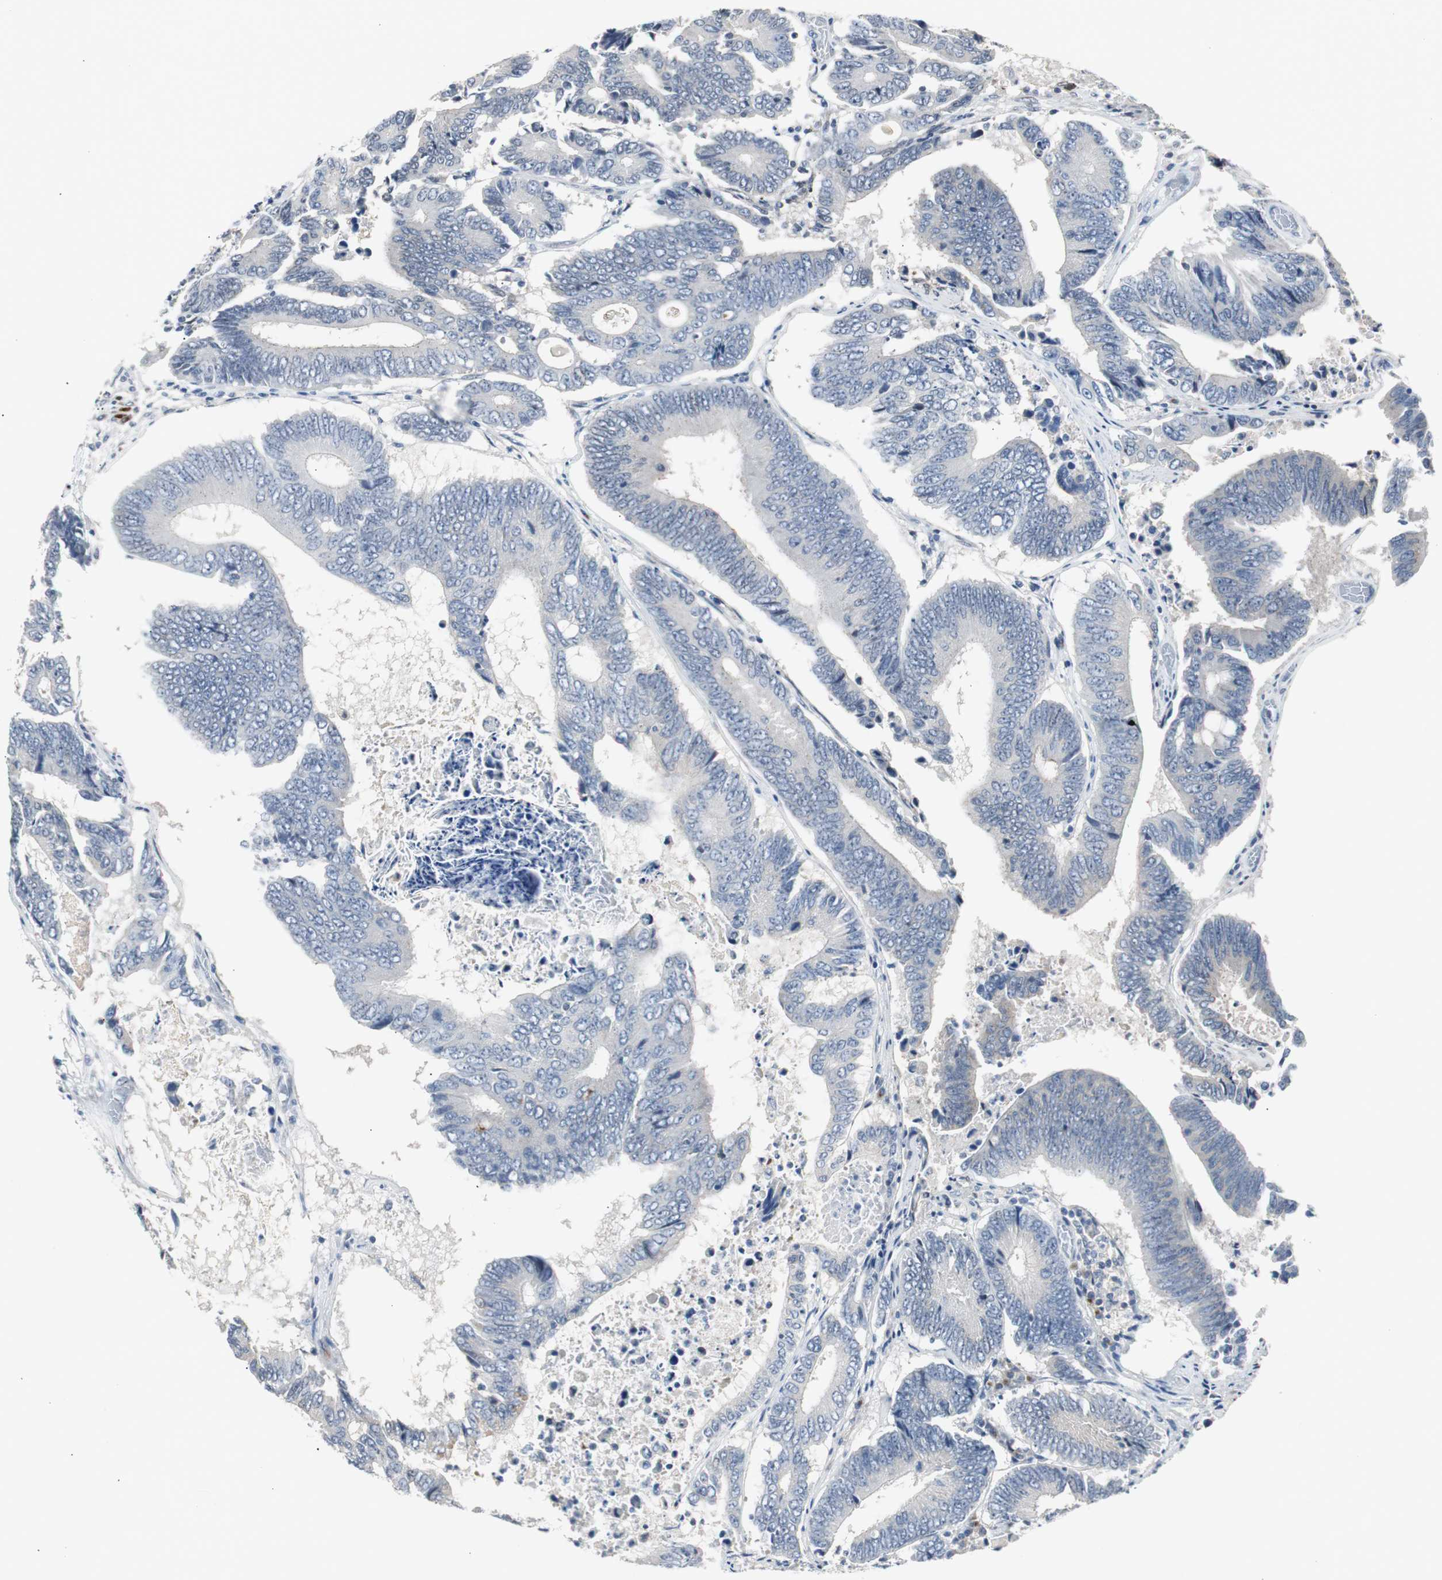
{"staining": {"intensity": "negative", "quantity": "none", "location": "none"}, "tissue": "colorectal cancer", "cell_type": "Tumor cells", "image_type": "cancer", "snomed": [{"axis": "morphology", "description": "Adenocarcinoma, NOS"}, {"axis": "topography", "description": "Colon"}], "caption": "Human colorectal cancer (adenocarcinoma) stained for a protein using immunohistochemistry (IHC) shows no expression in tumor cells.", "gene": "SOX30", "patient": {"sex": "female", "age": 78}}